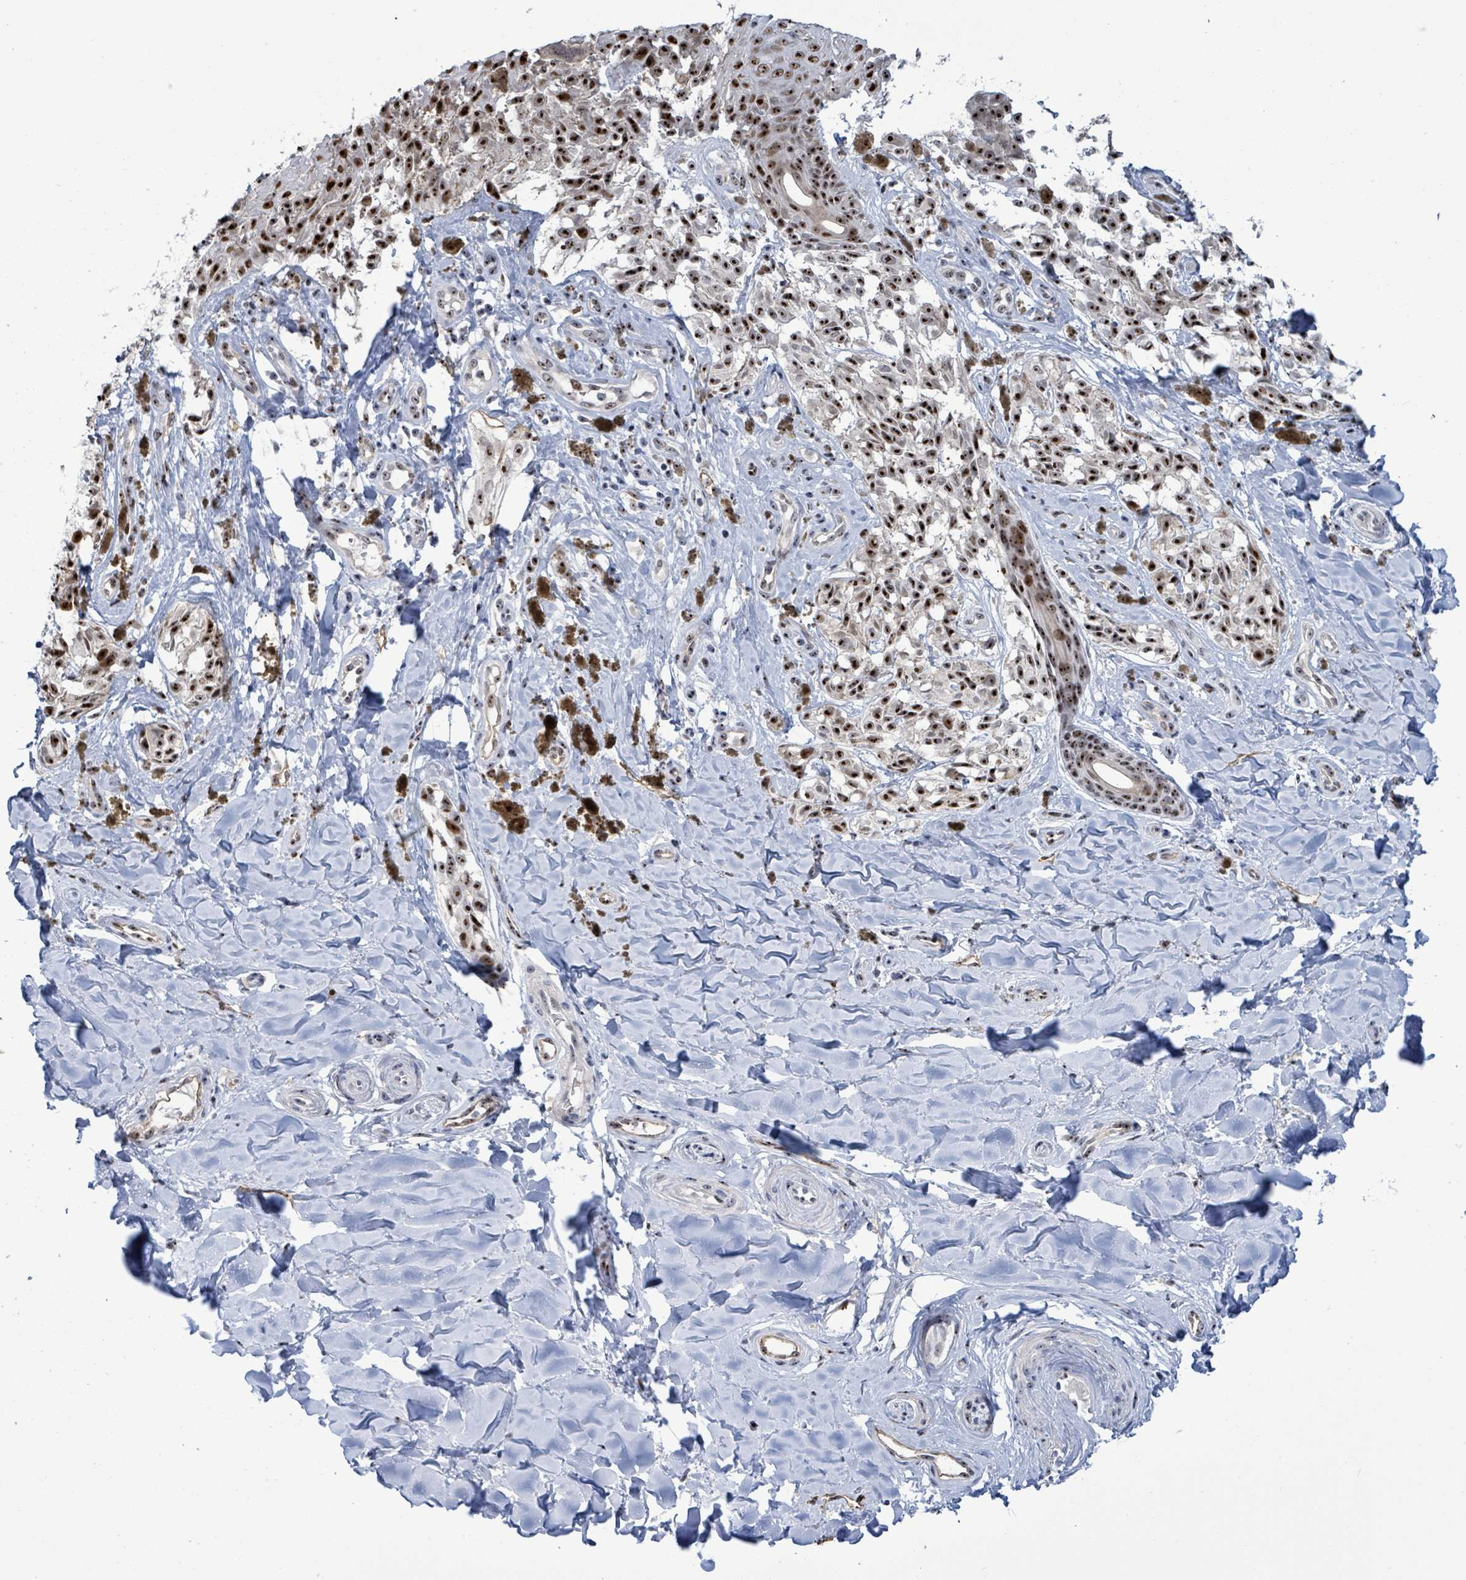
{"staining": {"intensity": "strong", "quantity": ">75%", "location": "nuclear"}, "tissue": "melanoma", "cell_type": "Tumor cells", "image_type": "cancer", "snomed": [{"axis": "morphology", "description": "Malignant melanoma, NOS"}, {"axis": "topography", "description": "Skin"}], "caption": "Immunohistochemistry of human malignant melanoma shows high levels of strong nuclear staining in about >75% of tumor cells.", "gene": "RRN3", "patient": {"sex": "female", "age": 65}}